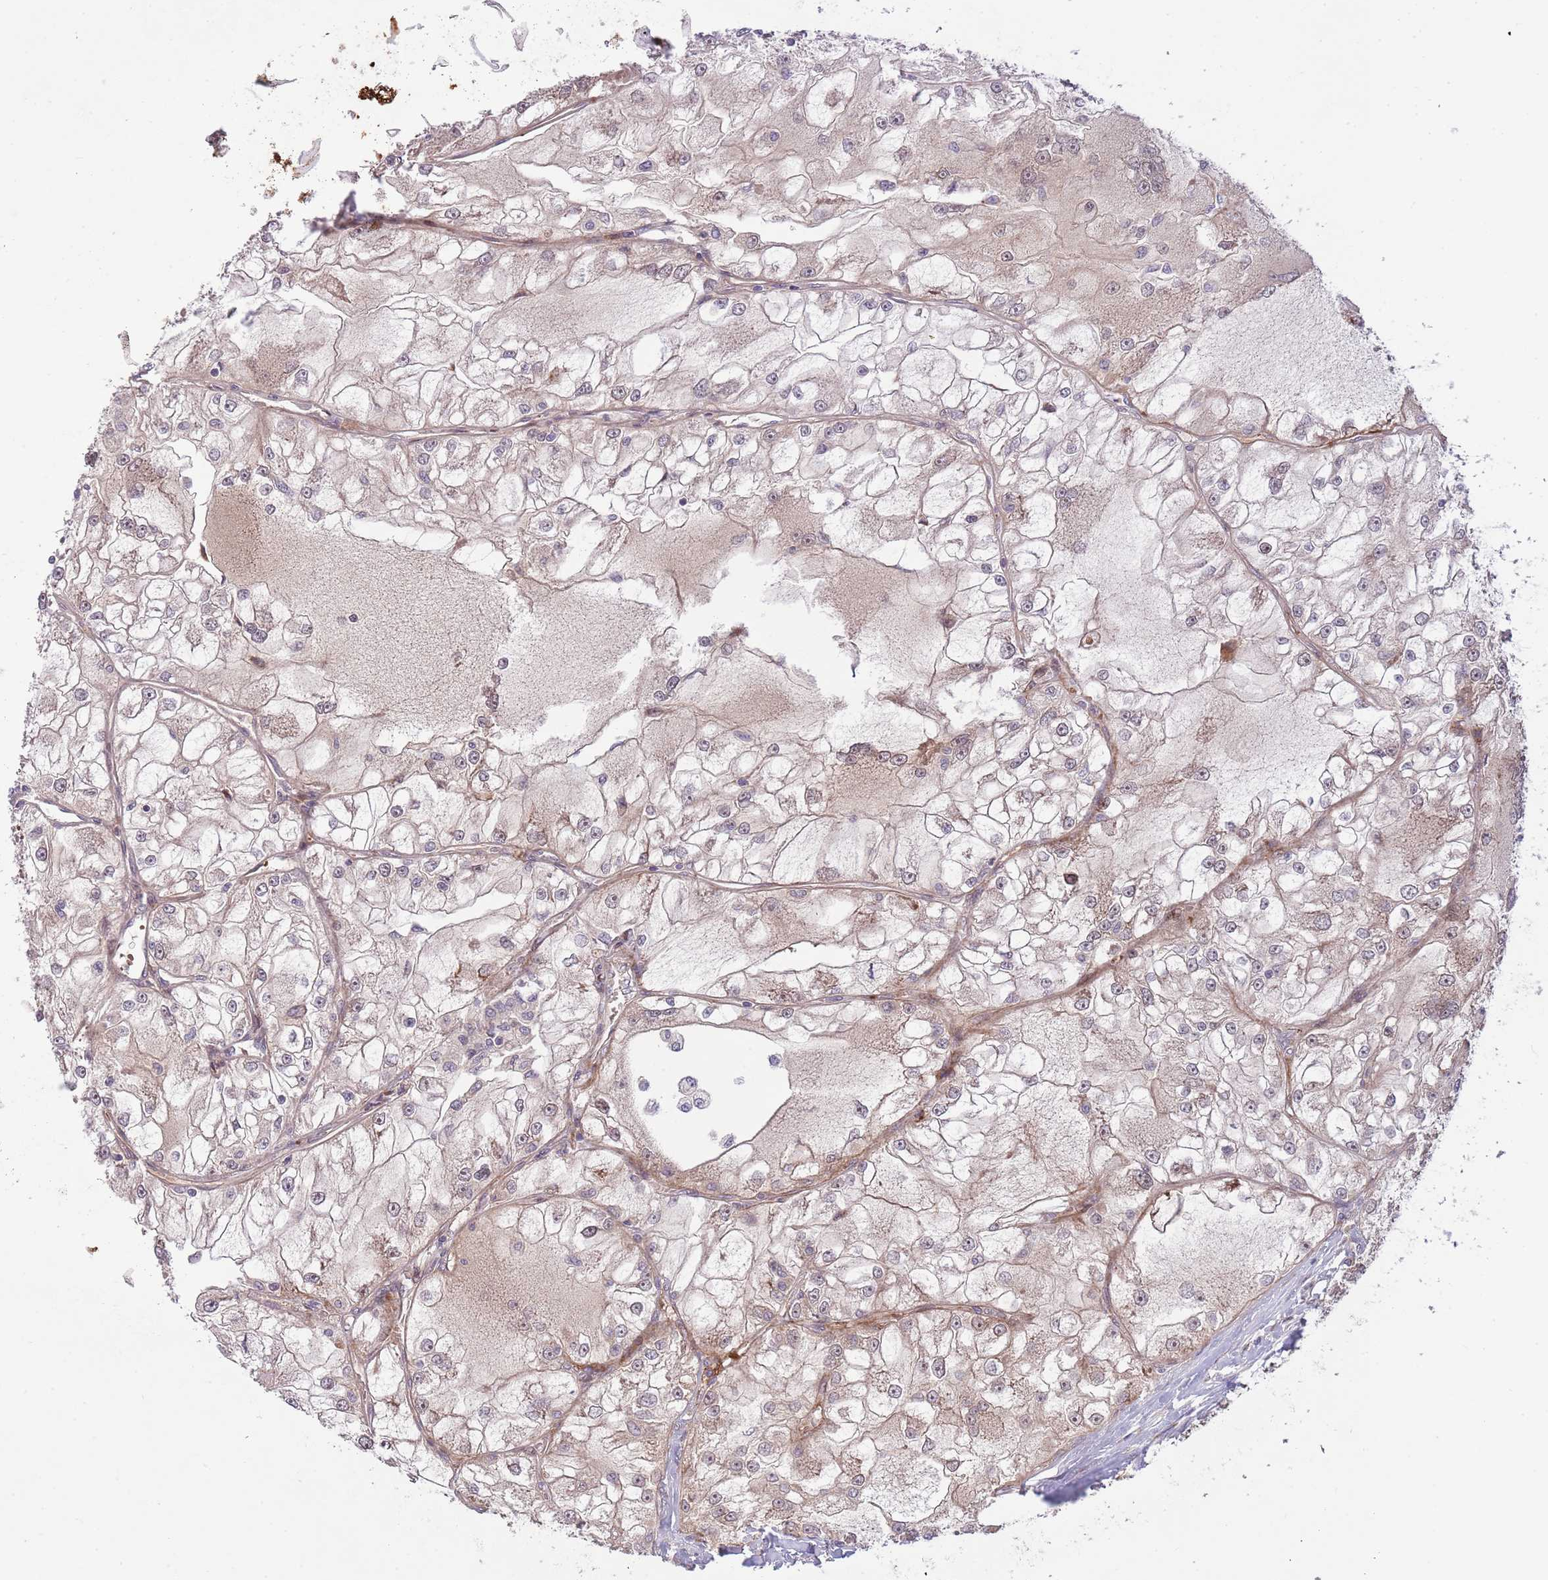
{"staining": {"intensity": "weak", "quantity": "<25%", "location": "cytoplasmic/membranous"}, "tissue": "renal cancer", "cell_type": "Tumor cells", "image_type": "cancer", "snomed": [{"axis": "morphology", "description": "Adenocarcinoma, NOS"}, {"axis": "topography", "description": "Kidney"}], "caption": "There is no significant positivity in tumor cells of renal cancer.", "gene": "NT5DC4", "patient": {"sex": "female", "age": 72}}